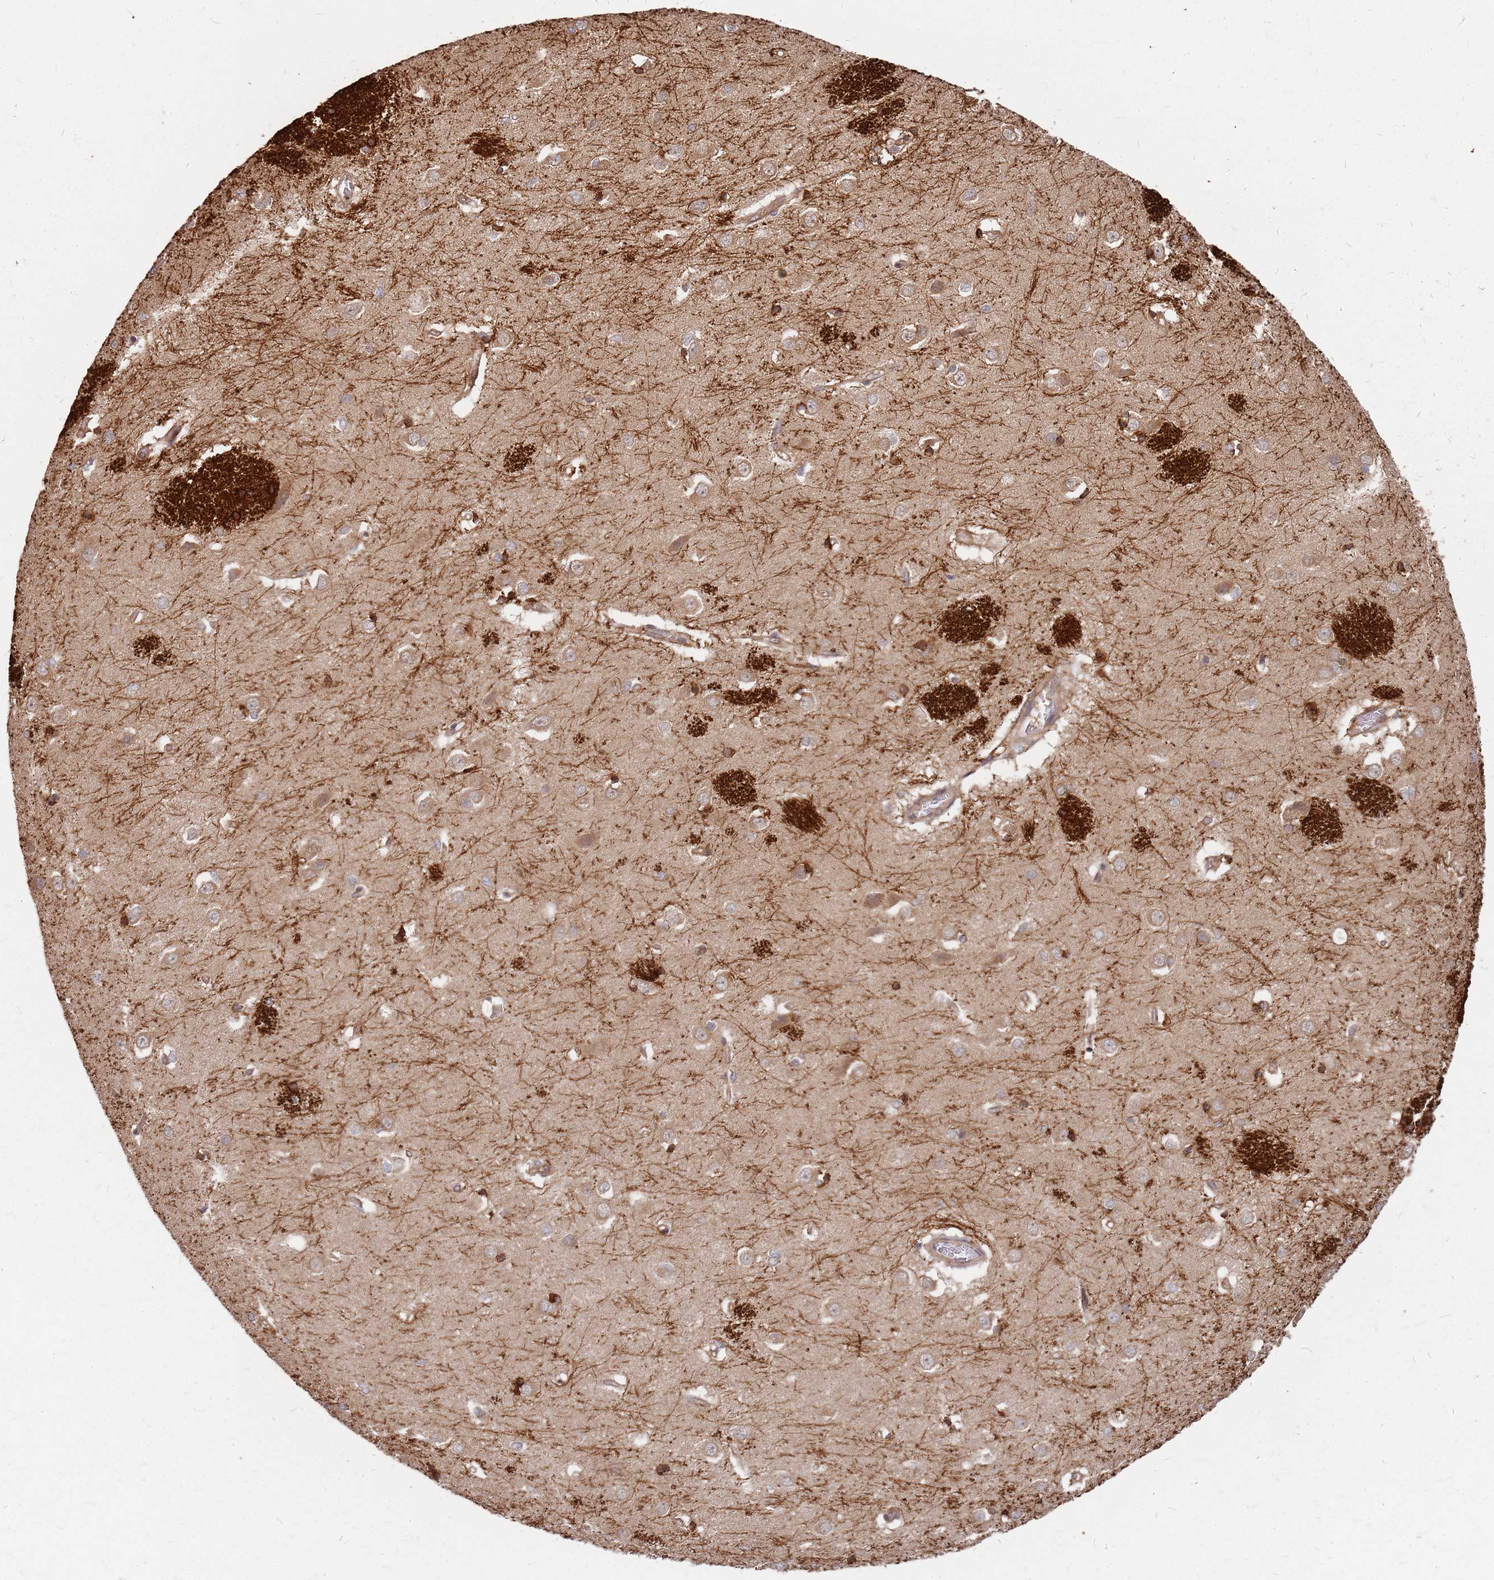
{"staining": {"intensity": "strong", "quantity": ">75%", "location": "cytoplasmic/membranous,nuclear"}, "tissue": "caudate", "cell_type": "Glial cells", "image_type": "normal", "snomed": [{"axis": "morphology", "description": "Normal tissue, NOS"}, {"axis": "topography", "description": "Lateral ventricle wall"}], "caption": "IHC histopathology image of normal caudate: human caudate stained using immunohistochemistry (IHC) displays high levels of strong protein expression localized specifically in the cytoplasmic/membranous,nuclear of glial cells, appearing as a cytoplasmic/membranous,nuclear brown color.", "gene": "TRABD", "patient": {"sex": "male", "age": 37}}